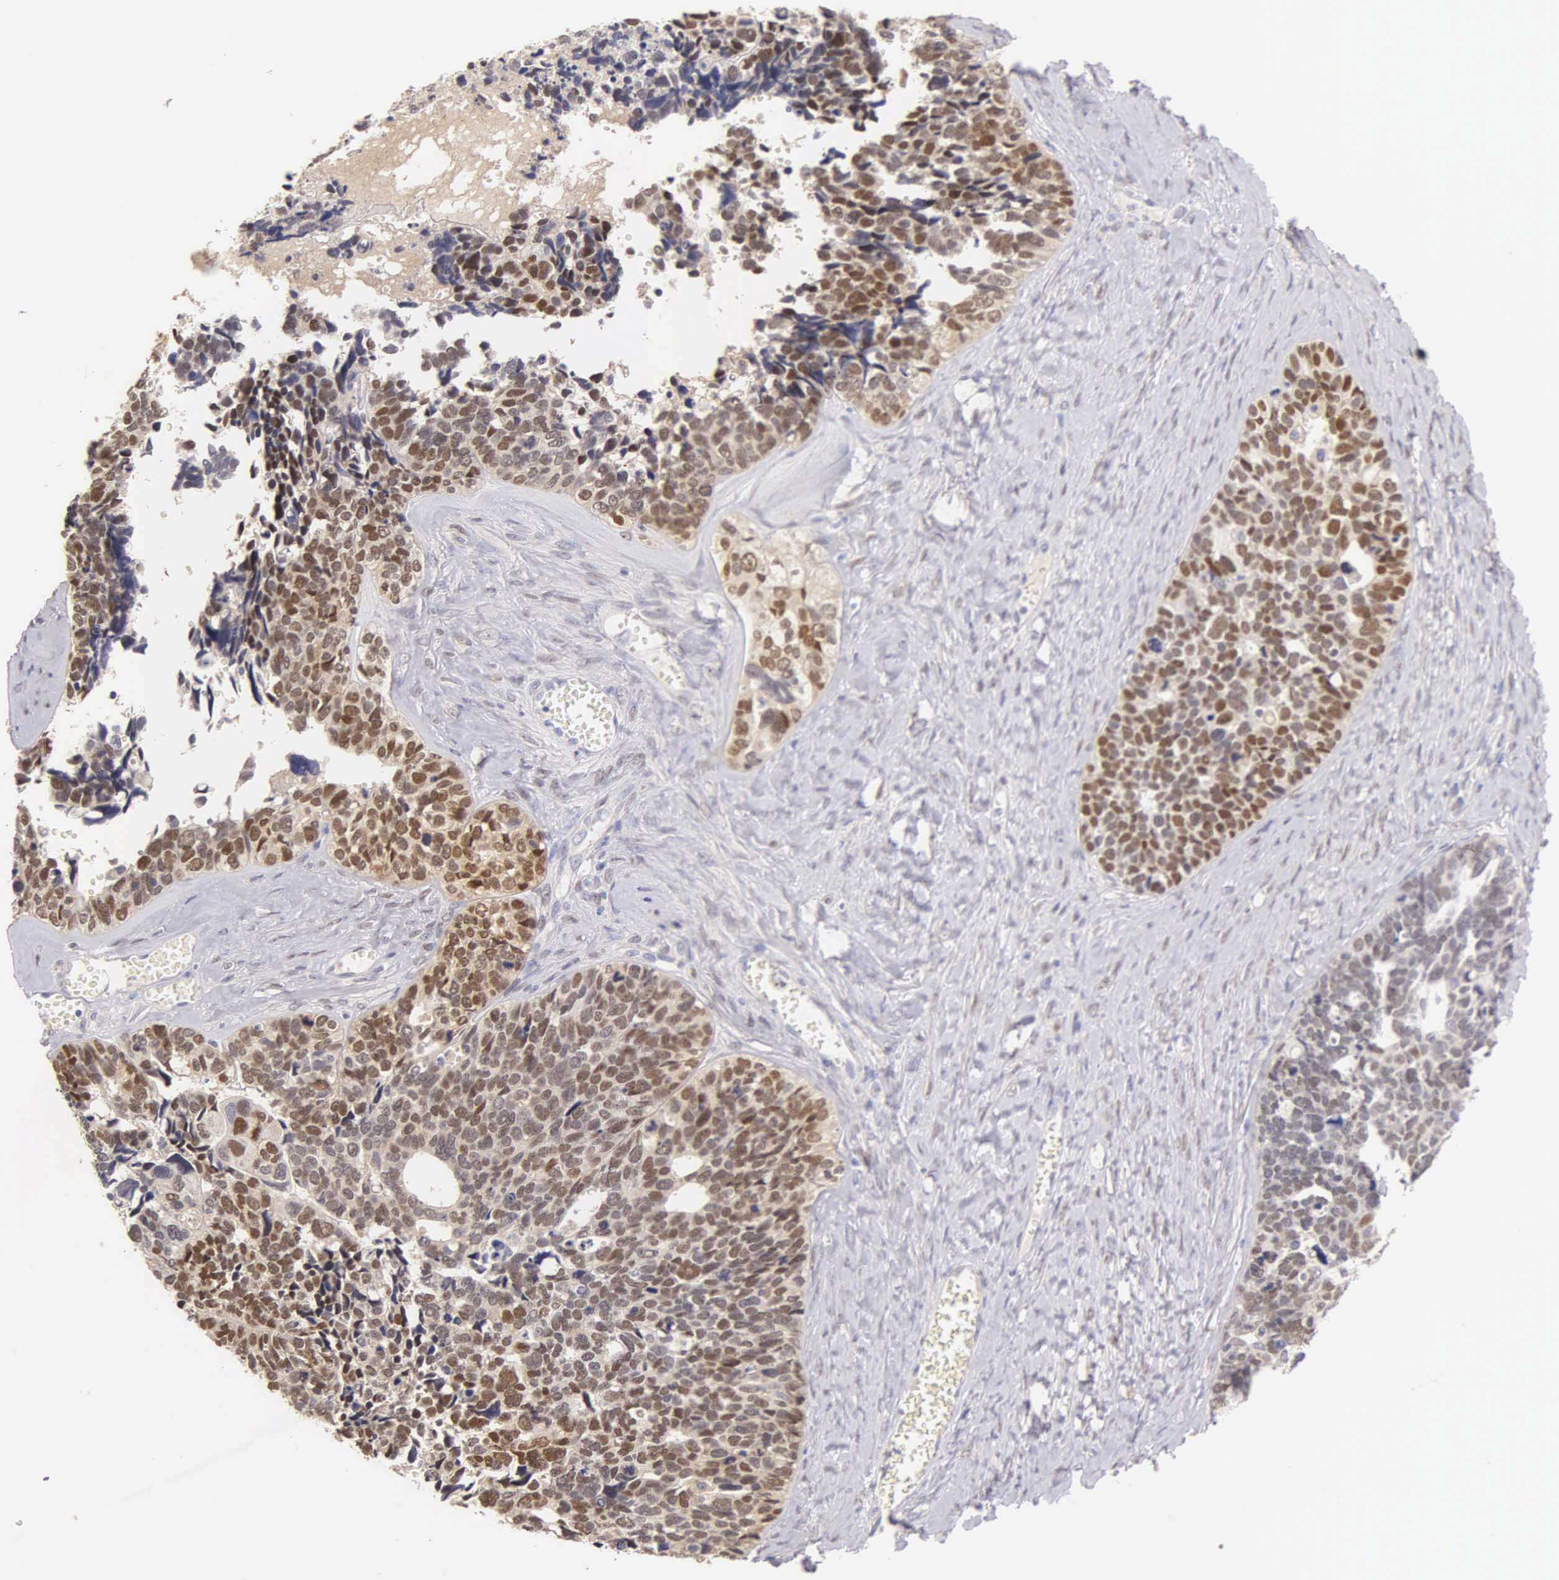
{"staining": {"intensity": "moderate", "quantity": ">75%", "location": "nuclear"}, "tissue": "ovarian cancer", "cell_type": "Tumor cells", "image_type": "cancer", "snomed": [{"axis": "morphology", "description": "Cystadenocarcinoma, serous, NOS"}, {"axis": "topography", "description": "Ovary"}], "caption": "Immunohistochemistry (IHC) image of ovarian cancer stained for a protein (brown), which demonstrates medium levels of moderate nuclear staining in about >75% of tumor cells.", "gene": "ESR1", "patient": {"sex": "female", "age": 77}}